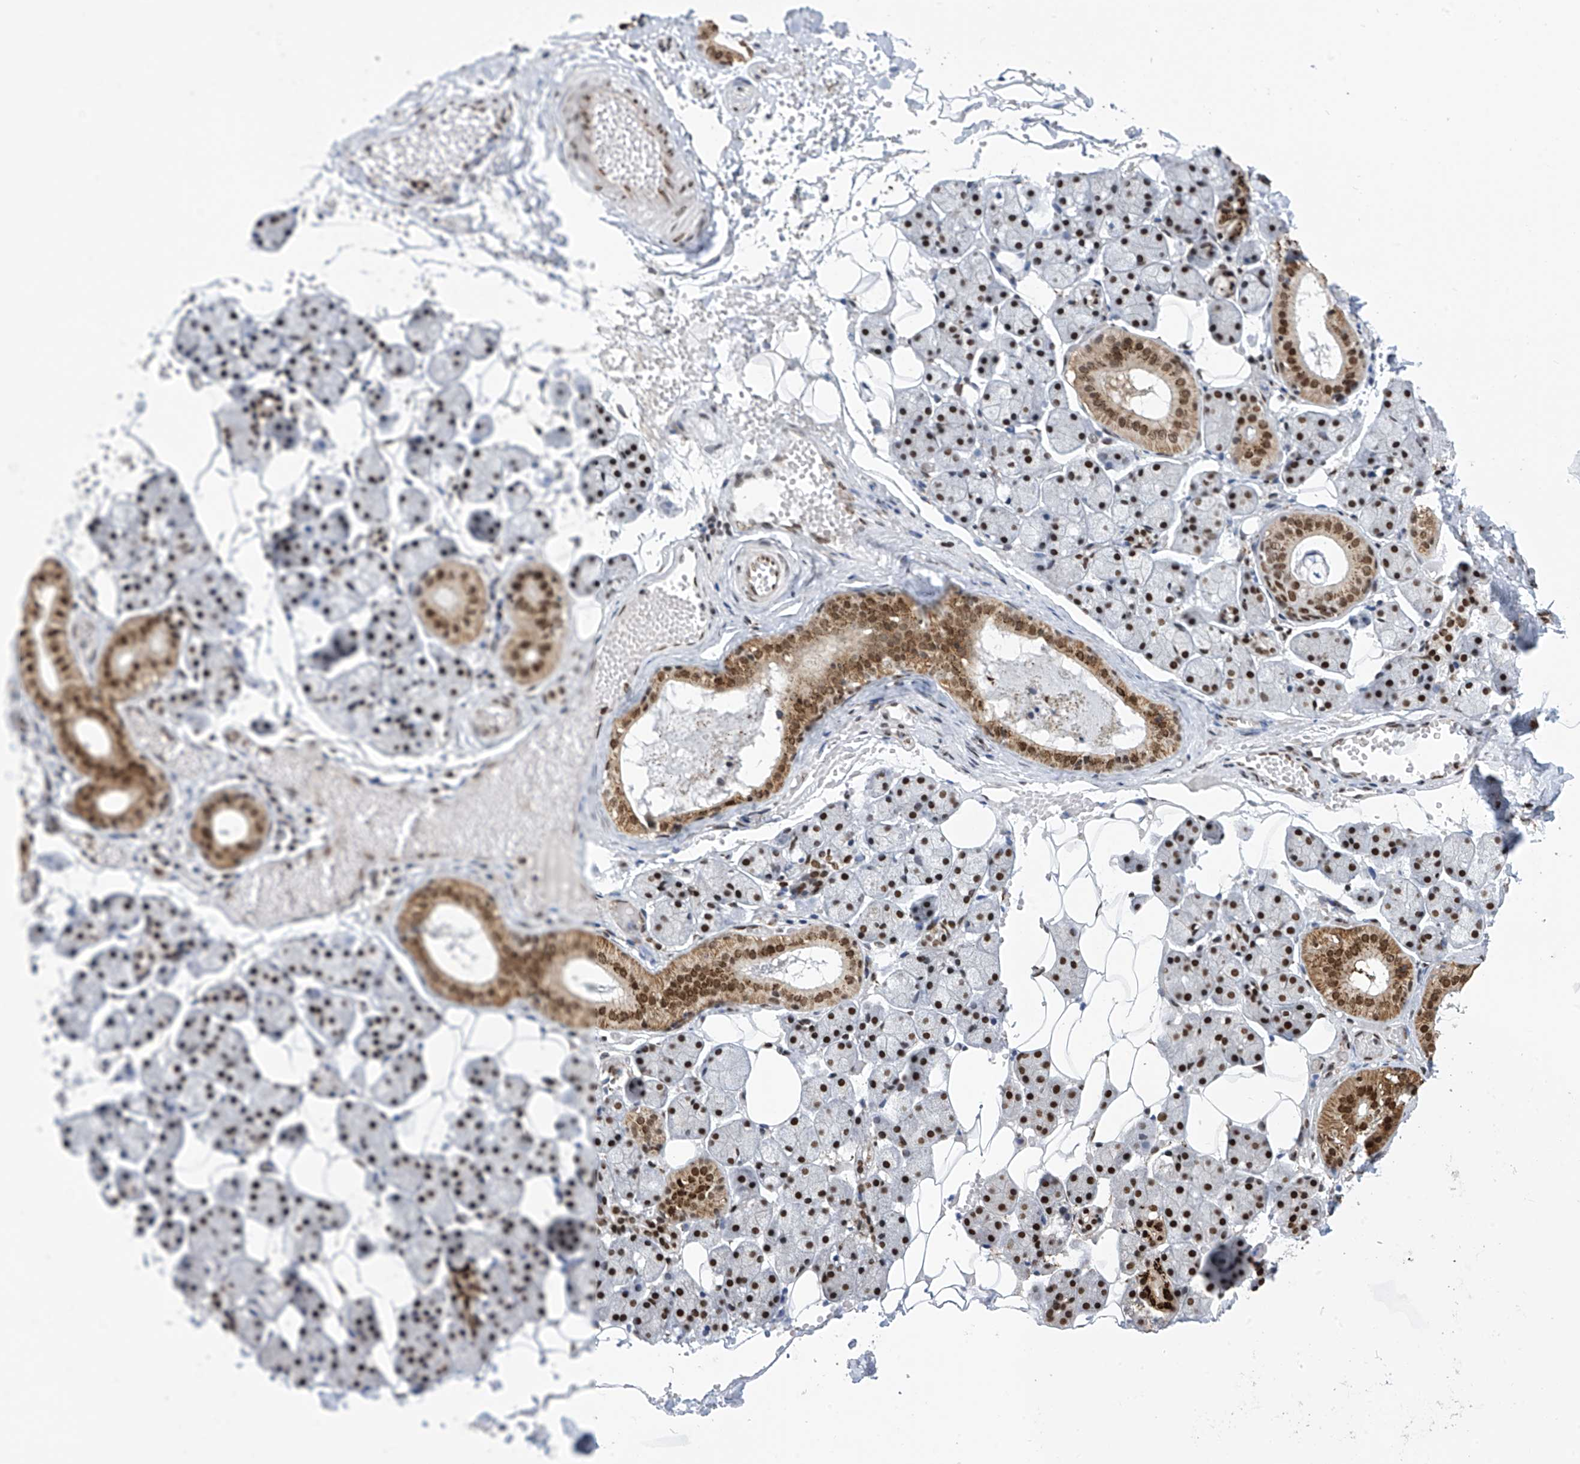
{"staining": {"intensity": "moderate", "quantity": ">75%", "location": "cytoplasmic/membranous,nuclear"}, "tissue": "salivary gland", "cell_type": "Glandular cells", "image_type": "normal", "snomed": [{"axis": "morphology", "description": "Normal tissue, NOS"}, {"axis": "topography", "description": "Salivary gland"}], "caption": "Immunohistochemistry micrograph of normal salivary gland: human salivary gland stained using immunohistochemistry shows medium levels of moderate protein expression localized specifically in the cytoplasmic/membranous,nuclear of glandular cells, appearing as a cytoplasmic/membranous,nuclear brown color.", "gene": "APLF", "patient": {"sex": "female", "age": 33}}